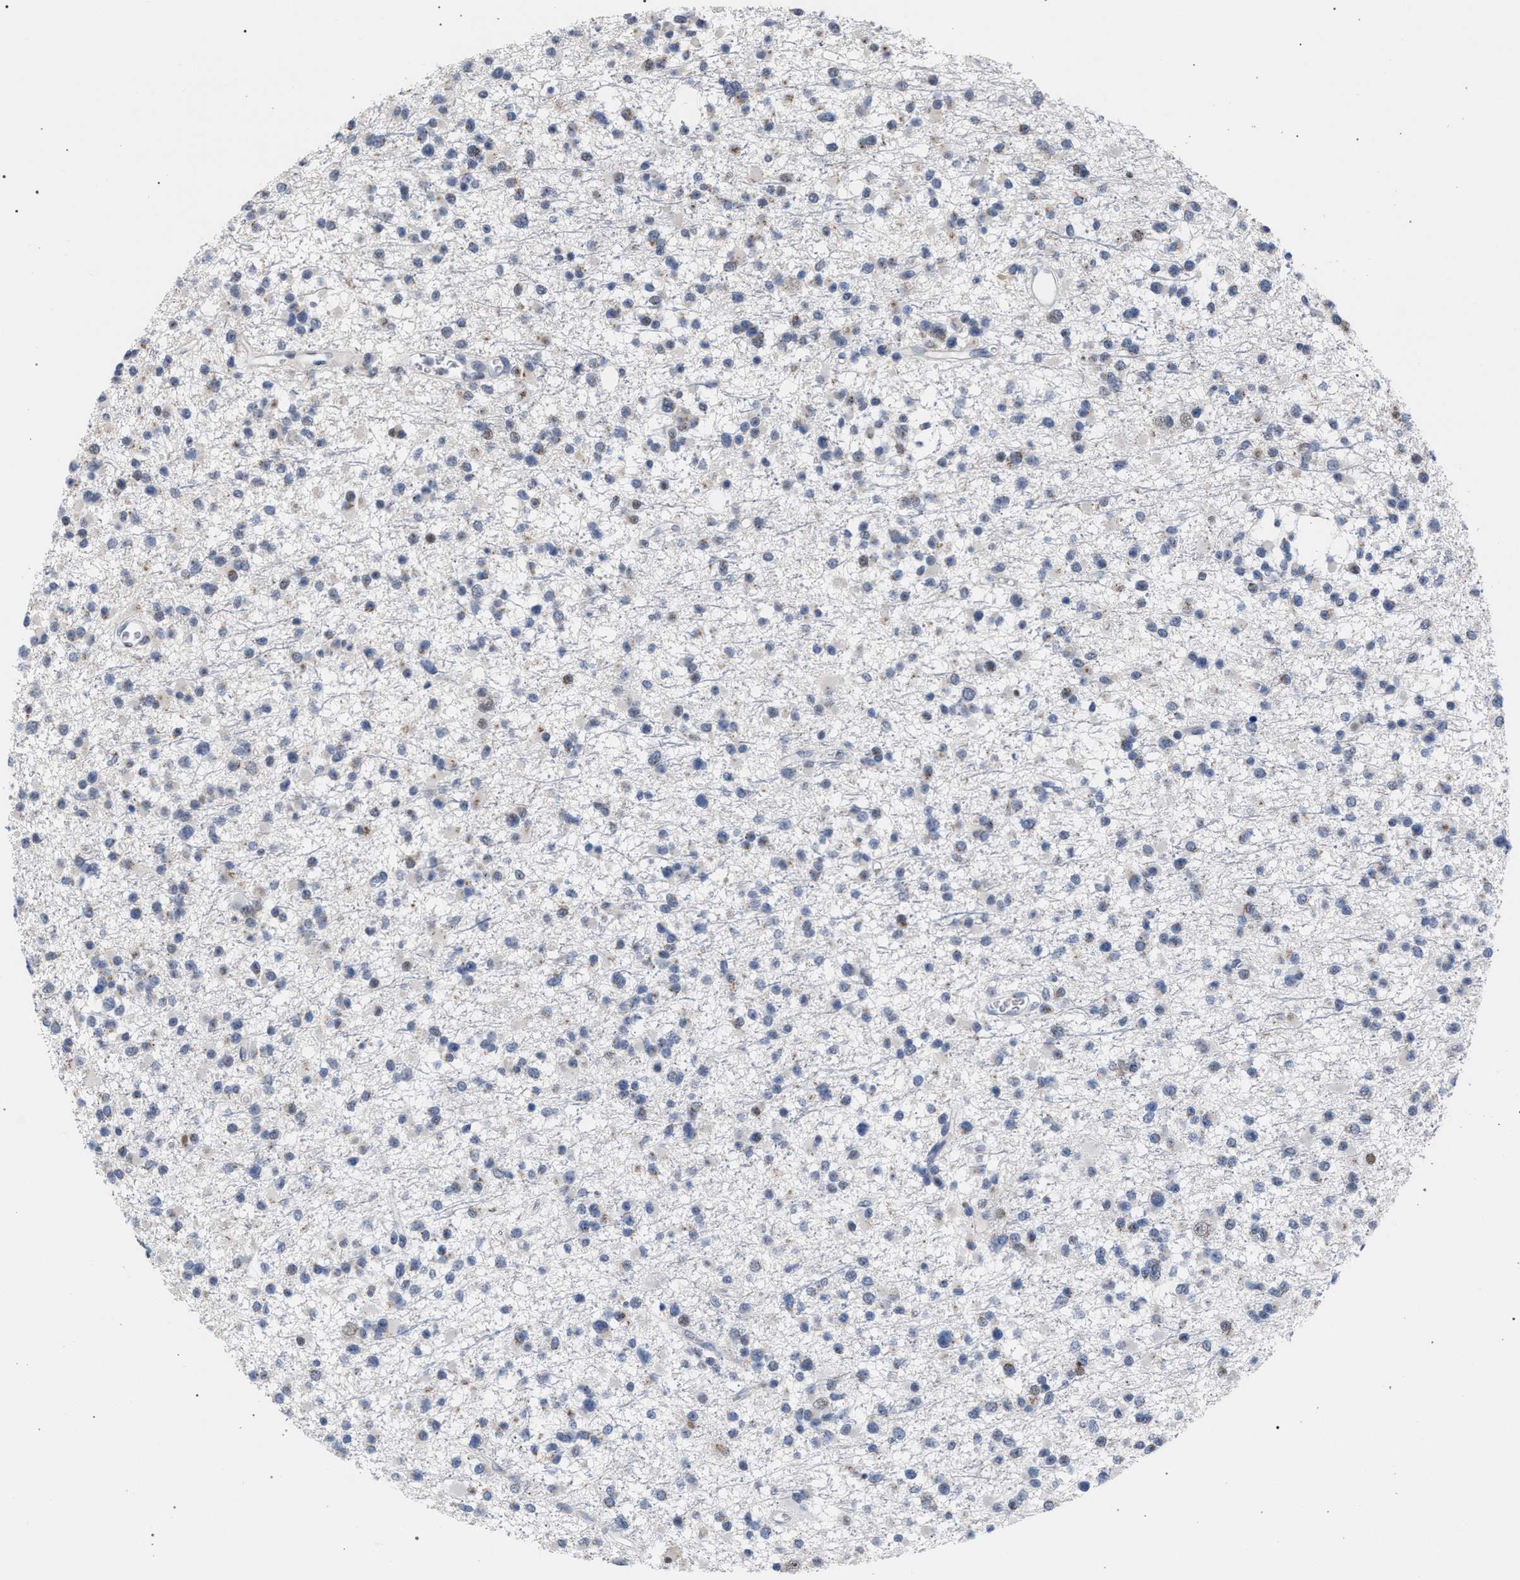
{"staining": {"intensity": "negative", "quantity": "none", "location": "none"}, "tissue": "glioma", "cell_type": "Tumor cells", "image_type": "cancer", "snomed": [{"axis": "morphology", "description": "Glioma, malignant, Low grade"}, {"axis": "topography", "description": "Brain"}], "caption": "Malignant low-grade glioma stained for a protein using immunohistochemistry (IHC) reveals no staining tumor cells.", "gene": "GOLGA2", "patient": {"sex": "female", "age": 22}}